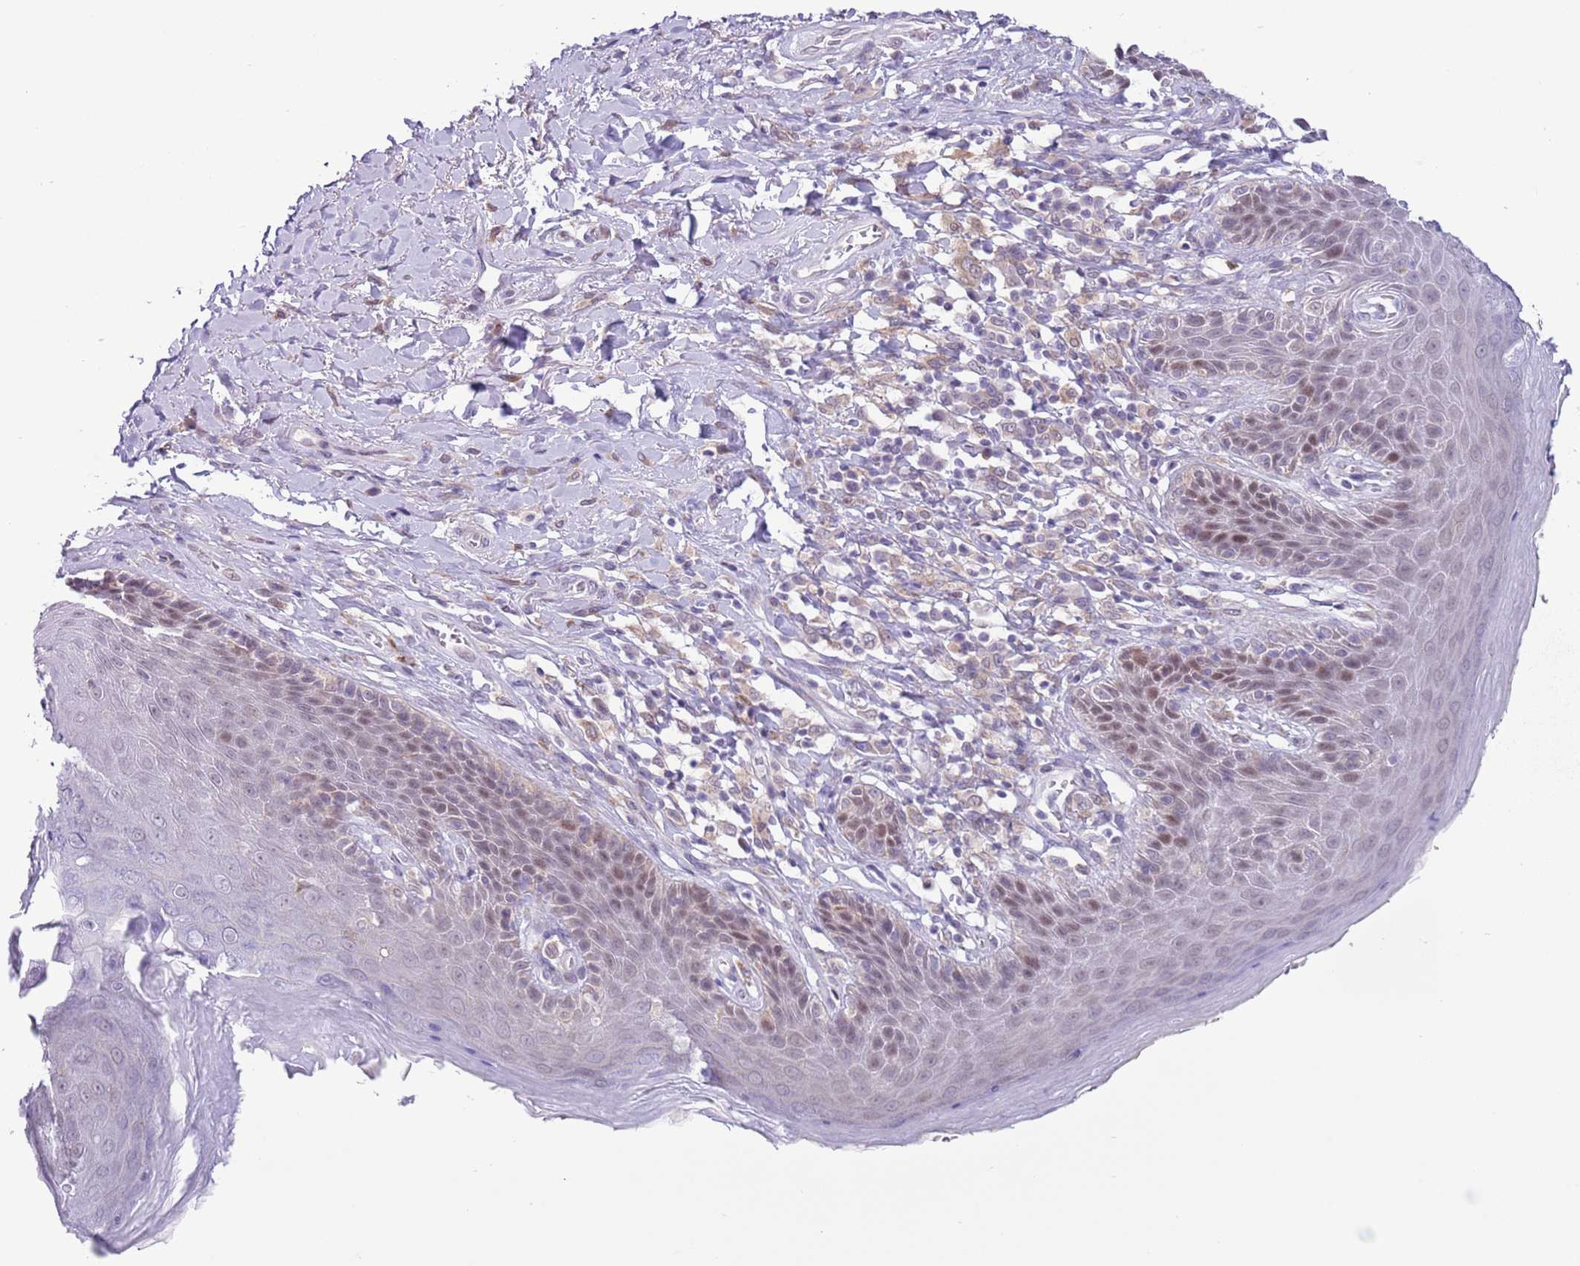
{"staining": {"intensity": "moderate", "quantity": "<25%", "location": "nuclear"}, "tissue": "skin", "cell_type": "Epidermal cells", "image_type": "normal", "snomed": [{"axis": "morphology", "description": "Normal tissue, NOS"}, {"axis": "topography", "description": "Anal"}], "caption": "Benign skin shows moderate nuclear positivity in about <25% of epidermal cells The staining was performed using DAB (3,3'-diaminobenzidine) to visualize the protein expression in brown, while the nuclei were stained in blue with hematoxylin (Magnification: 20x)..", "gene": "ZNF576", "patient": {"sex": "female", "age": 89}}